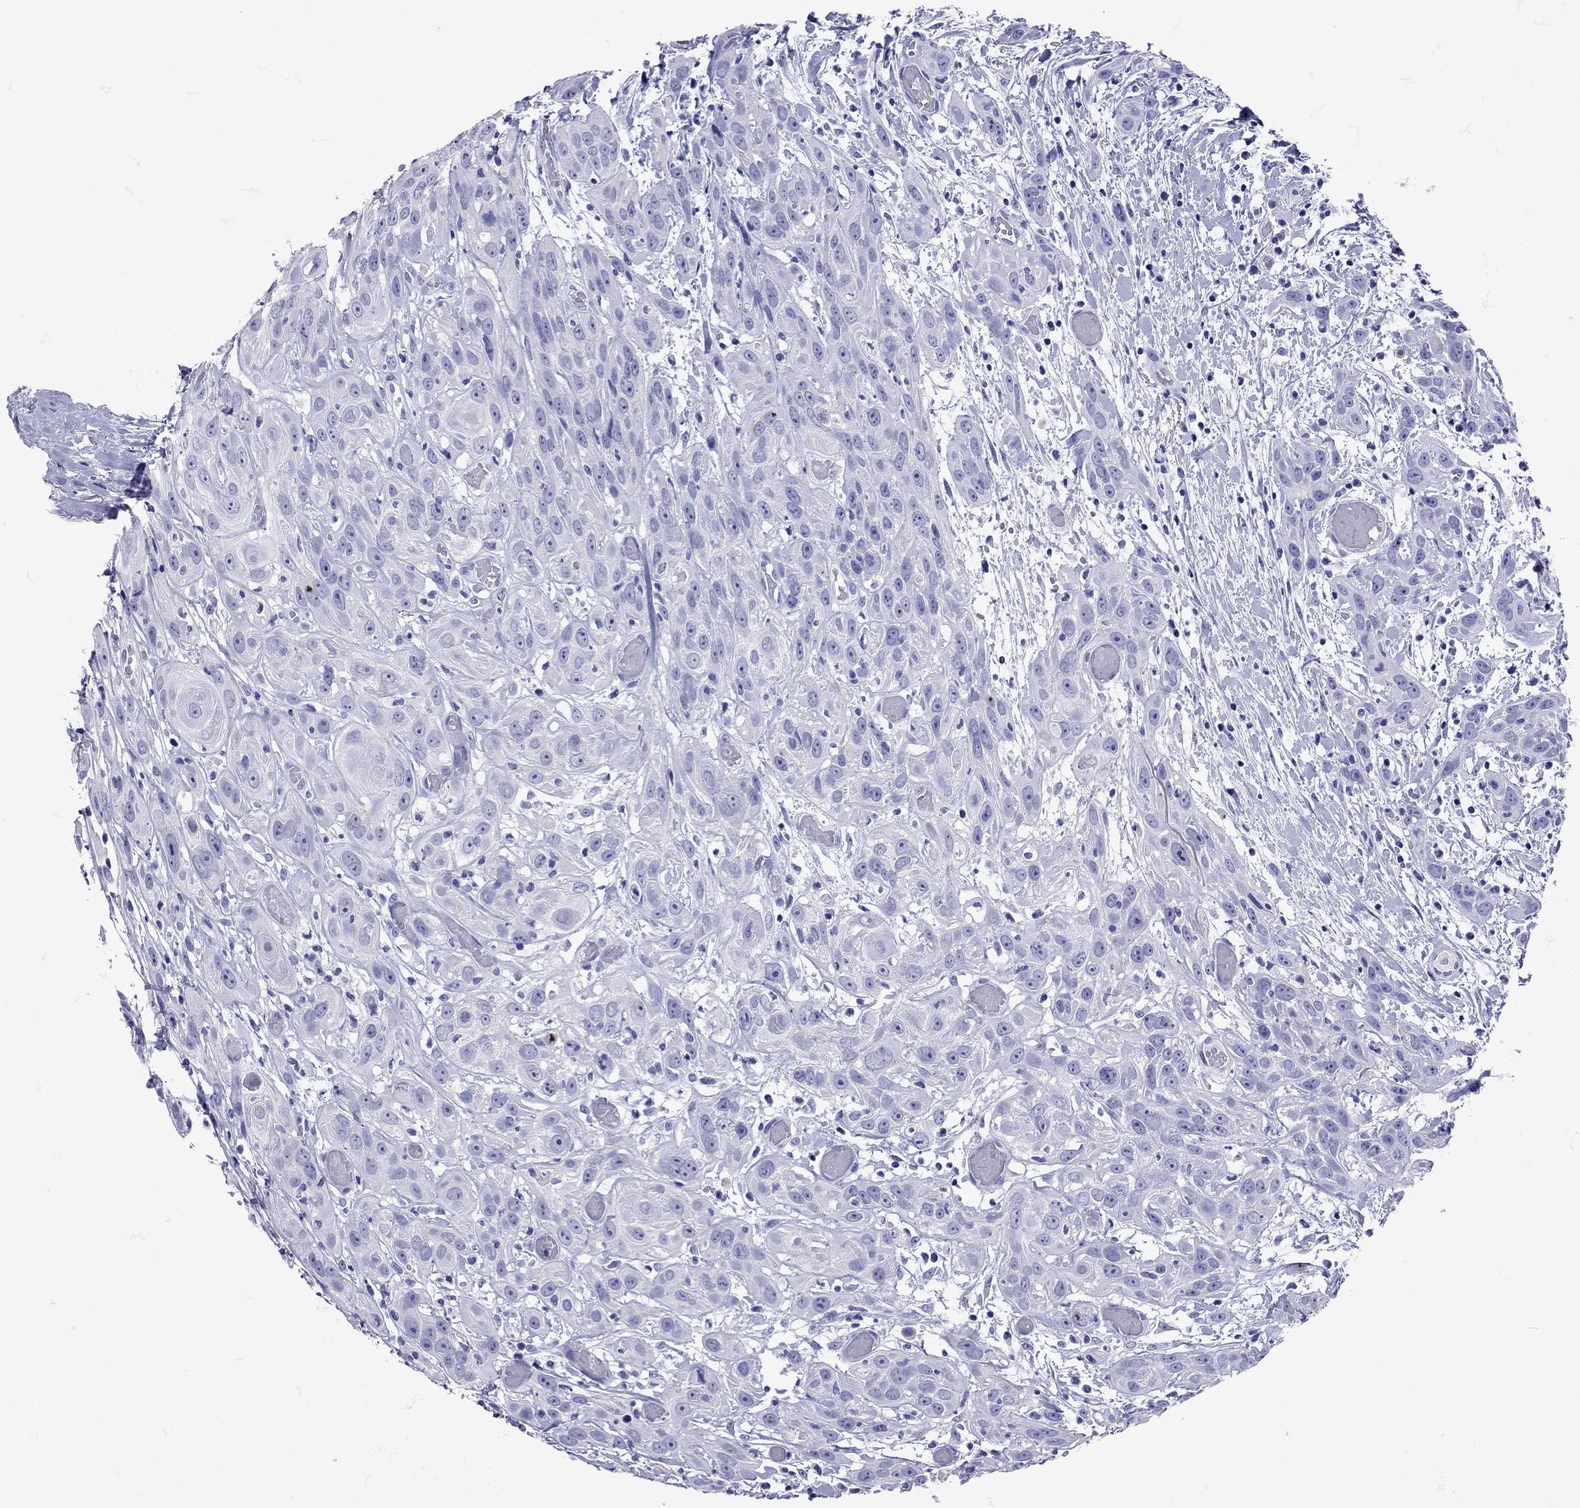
{"staining": {"intensity": "negative", "quantity": "none", "location": "none"}, "tissue": "head and neck cancer", "cell_type": "Tumor cells", "image_type": "cancer", "snomed": [{"axis": "morphology", "description": "Normal tissue, NOS"}, {"axis": "morphology", "description": "Squamous cell carcinoma, NOS"}, {"axis": "topography", "description": "Oral tissue"}, {"axis": "topography", "description": "Salivary gland"}, {"axis": "topography", "description": "Head-Neck"}], "caption": "IHC histopathology image of neoplastic tissue: squamous cell carcinoma (head and neck) stained with DAB (3,3'-diaminobenzidine) displays no significant protein expression in tumor cells.", "gene": "AVP", "patient": {"sex": "female", "age": 62}}